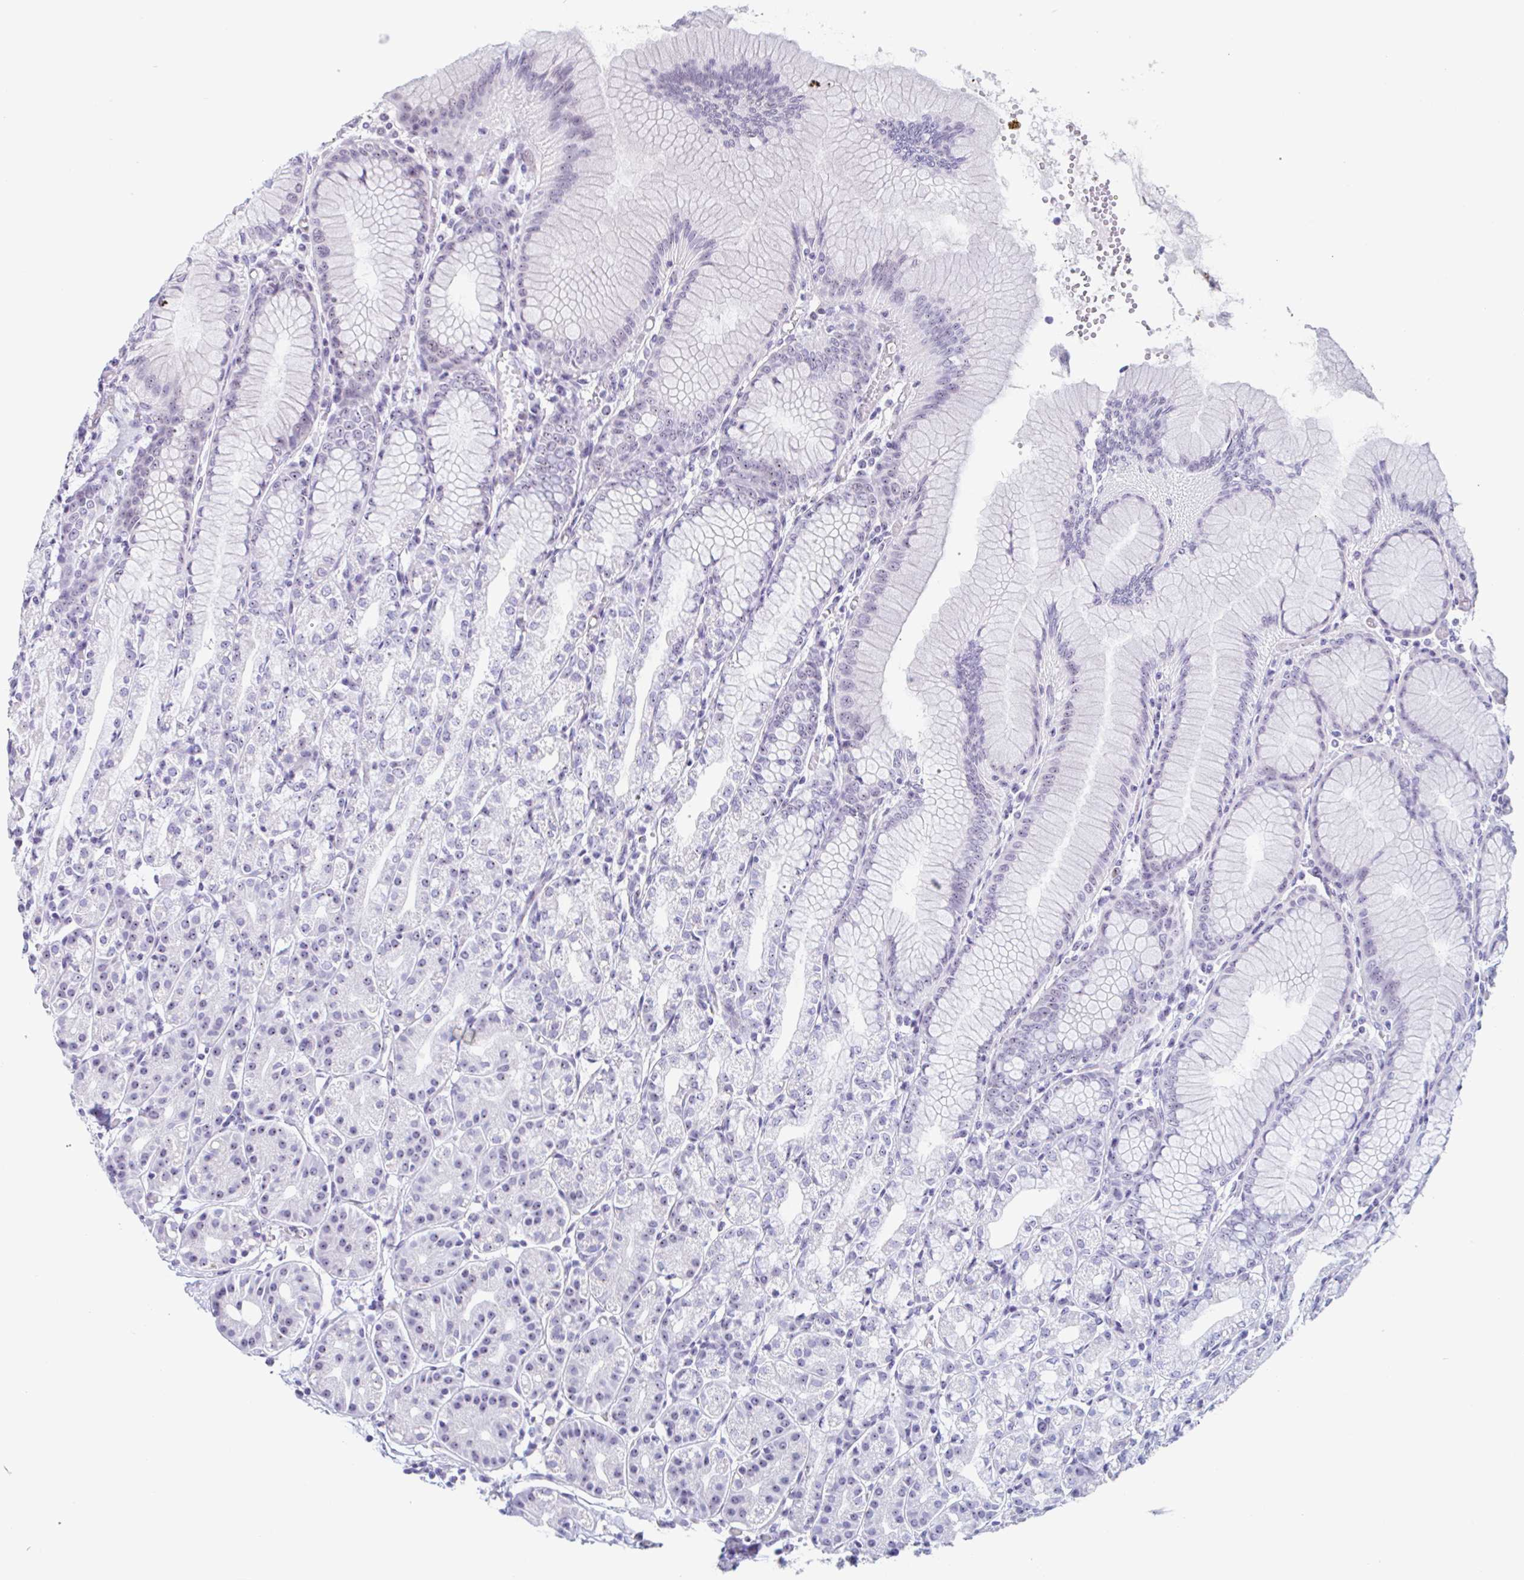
{"staining": {"intensity": "weak", "quantity": "25%-75%", "location": "nuclear"}, "tissue": "stomach", "cell_type": "Glandular cells", "image_type": "normal", "snomed": [{"axis": "morphology", "description": "Normal tissue, NOS"}, {"axis": "topography", "description": "Stomach"}], "caption": "Unremarkable stomach was stained to show a protein in brown. There is low levels of weak nuclear staining in approximately 25%-75% of glandular cells. (DAB IHC with brightfield microscopy, high magnification).", "gene": "LENG9", "patient": {"sex": "female", "age": 57}}